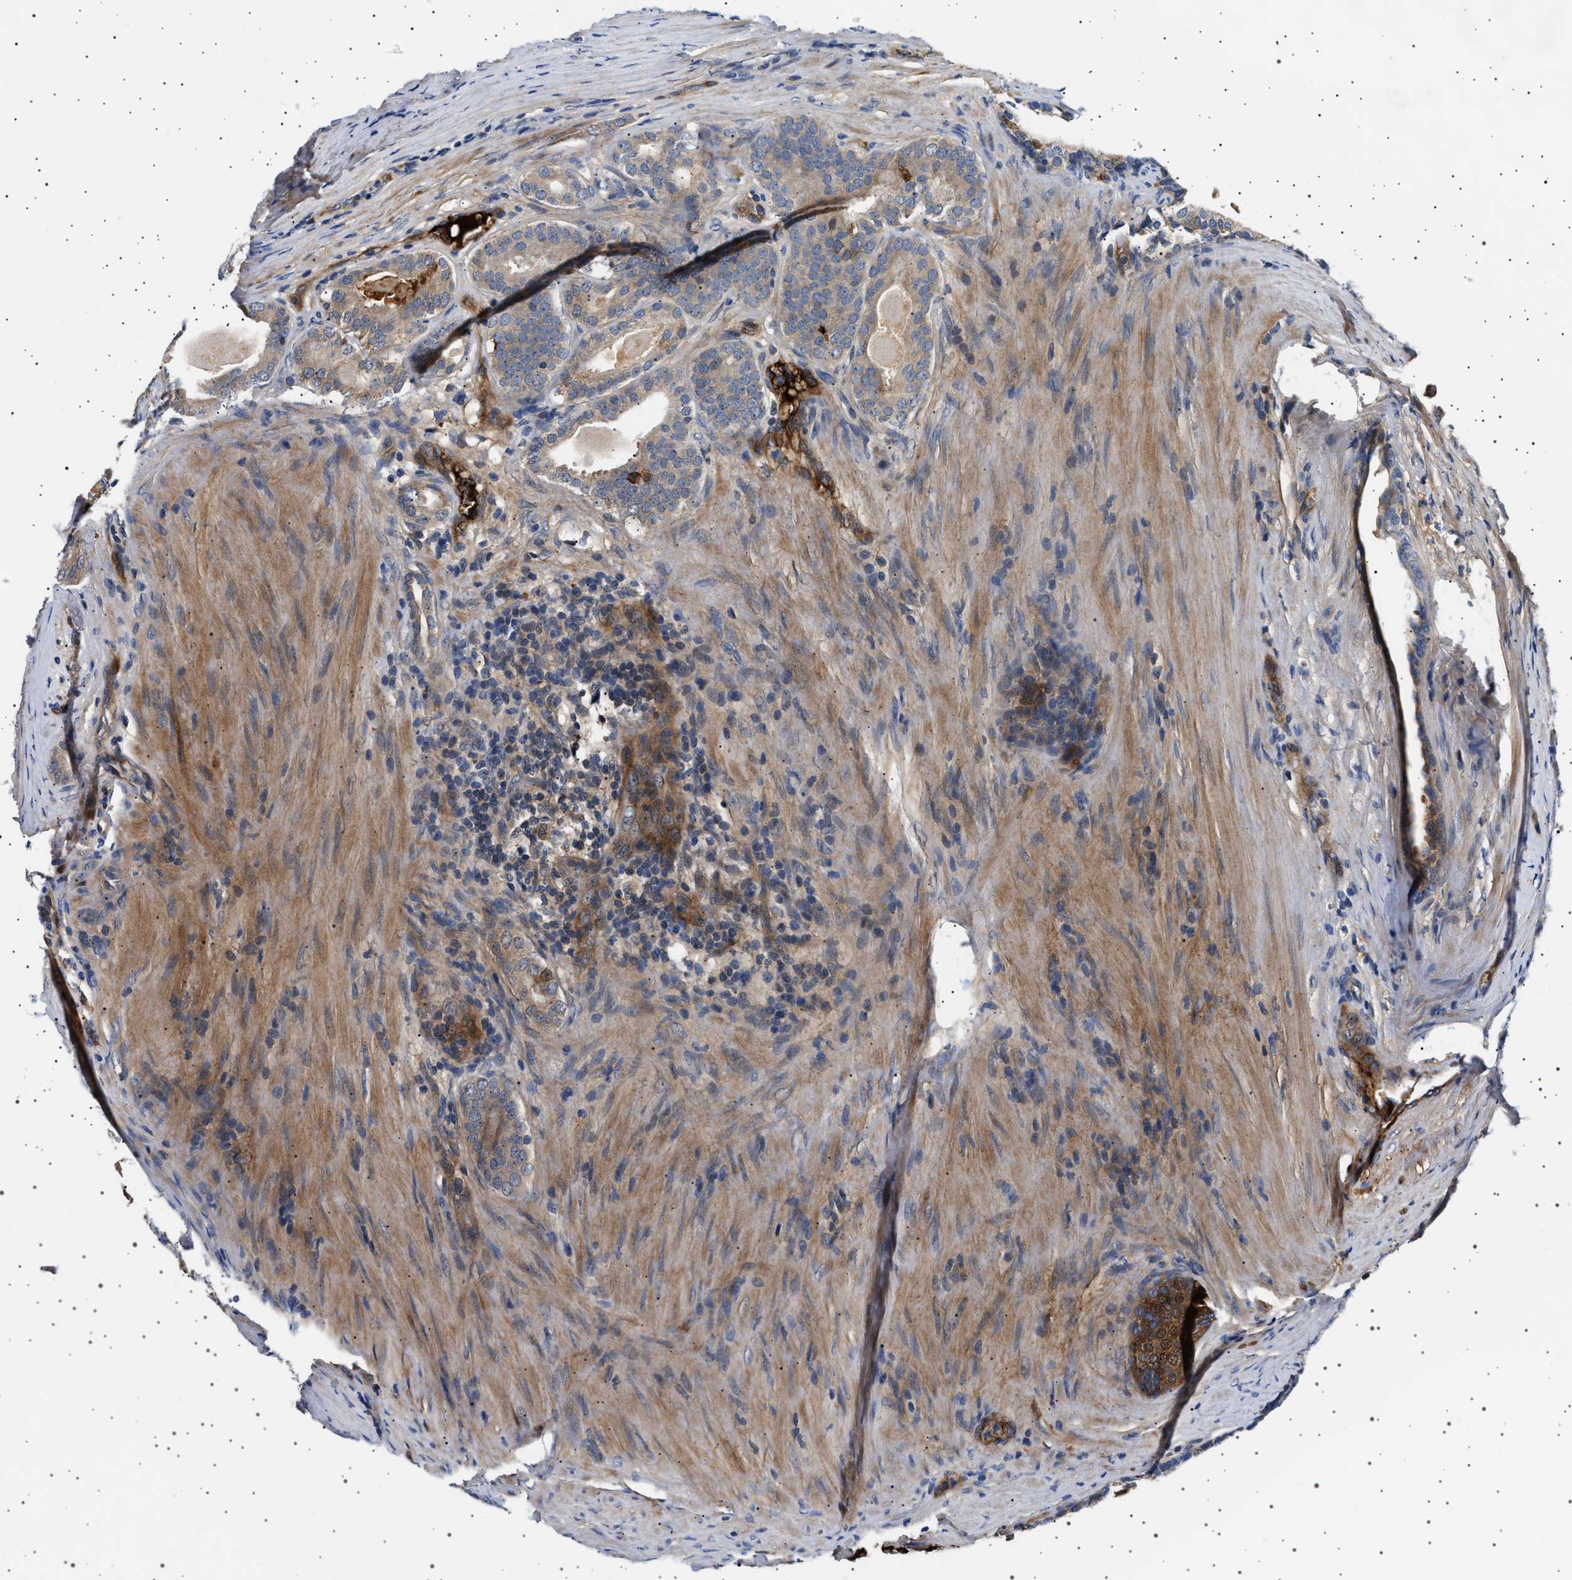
{"staining": {"intensity": "weak", "quantity": "<25%", "location": "cytoplasmic/membranous"}, "tissue": "prostate cancer", "cell_type": "Tumor cells", "image_type": "cancer", "snomed": [{"axis": "morphology", "description": "Adenocarcinoma, High grade"}, {"axis": "topography", "description": "Prostate"}], "caption": "Prostate cancer (high-grade adenocarcinoma) was stained to show a protein in brown. There is no significant expression in tumor cells. (DAB immunohistochemistry, high magnification).", "gene": "FICD", "patient": {"sex": "male", "age": 60}}